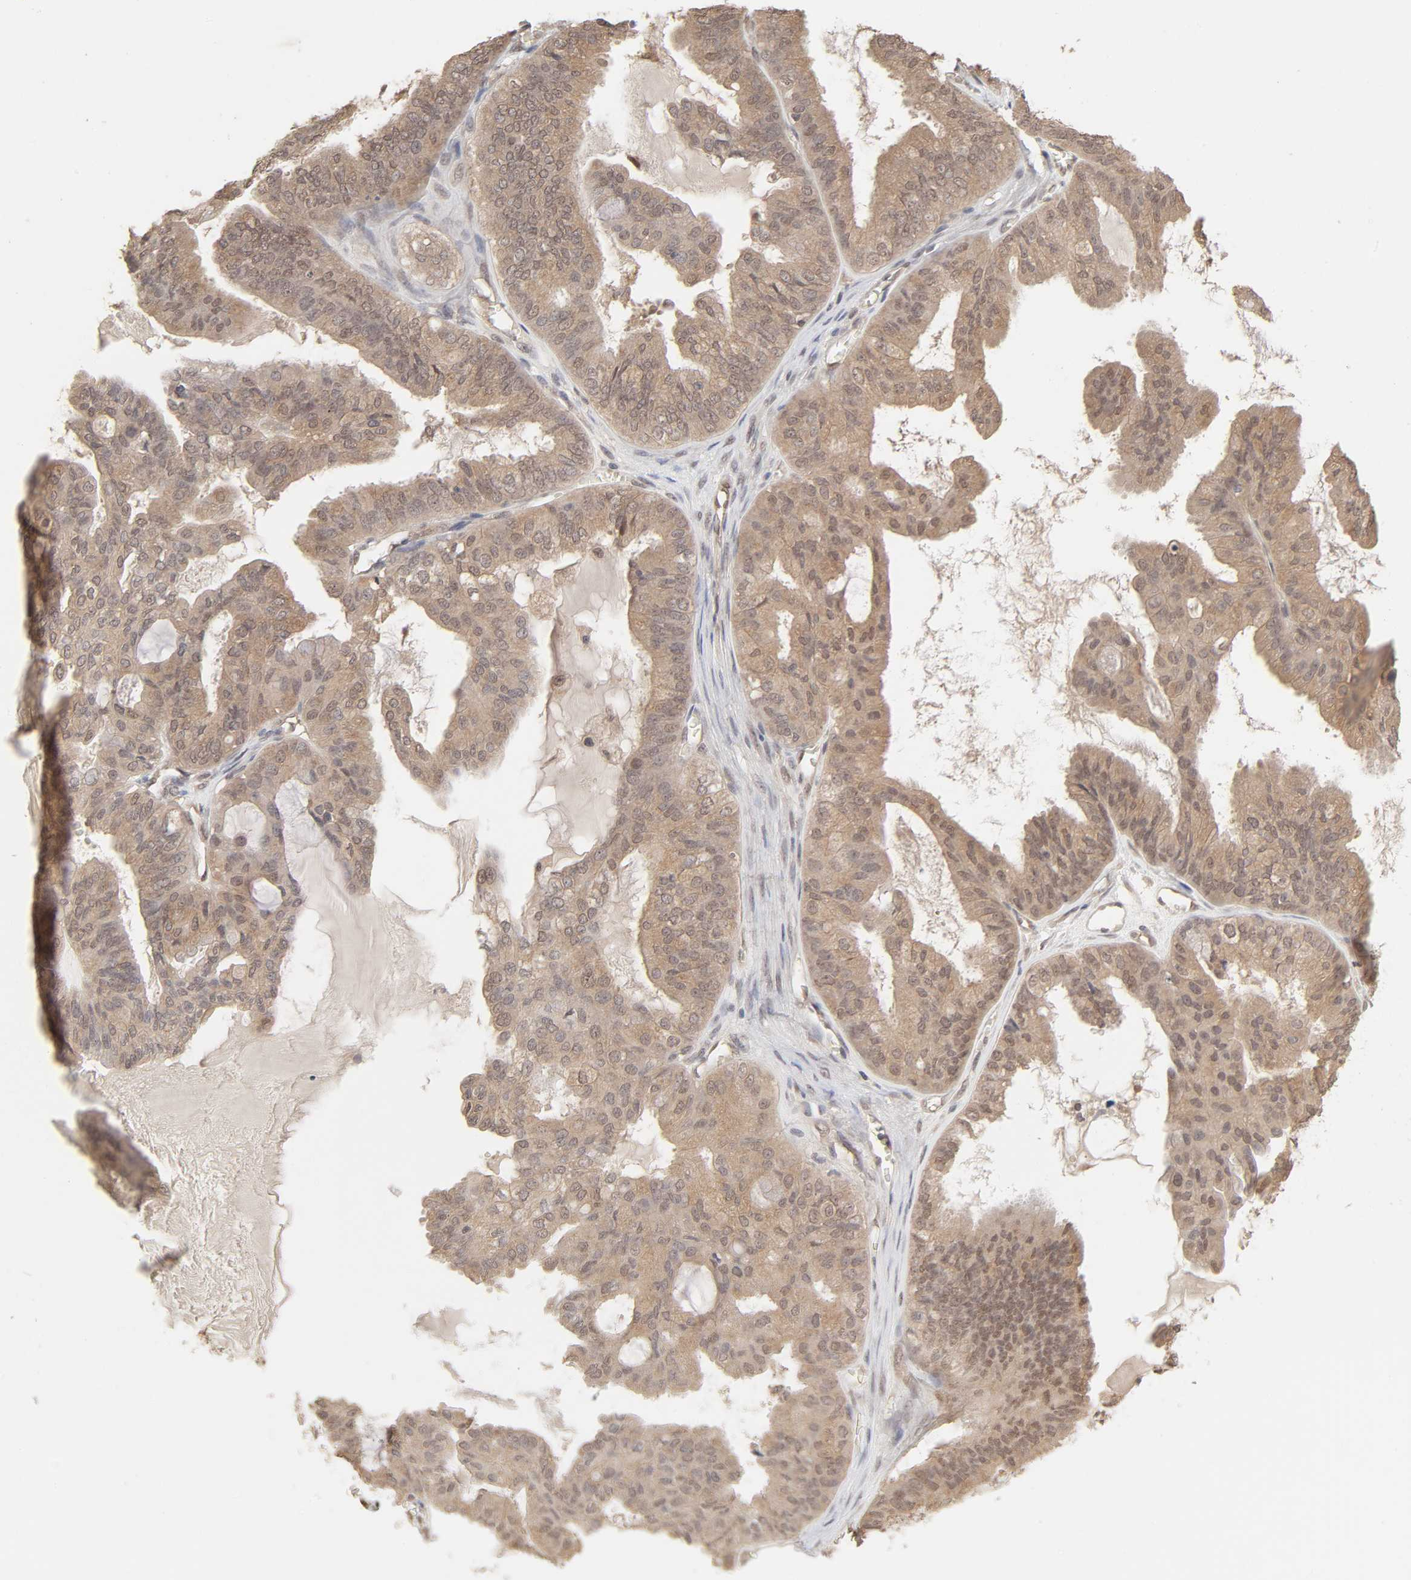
{"staining": {"intensity": "moderate", "quantity": ">75%", "location": "cytoplasmic/membranous"}, "tissue": "ovarian cancer", "cell_type": "Tumor cells", "image_type": "cancer", "snomed": [{"axis": "morphology", "description": "Carcinoma, NOS"}, {"axis": "morphology", "description": "Carcinoma, endometroid"}, {"axis": "topography", "description": "Ovary"}], "caption": "Approximately >75% of tumor cells in ovarian cancer demonstrate moderate cytoplasmic/membranous protein expression as visualized by brown immunohistochemical staining.", "gene": "MAPK1", "patient": {"sex": "female", "age": 50}}